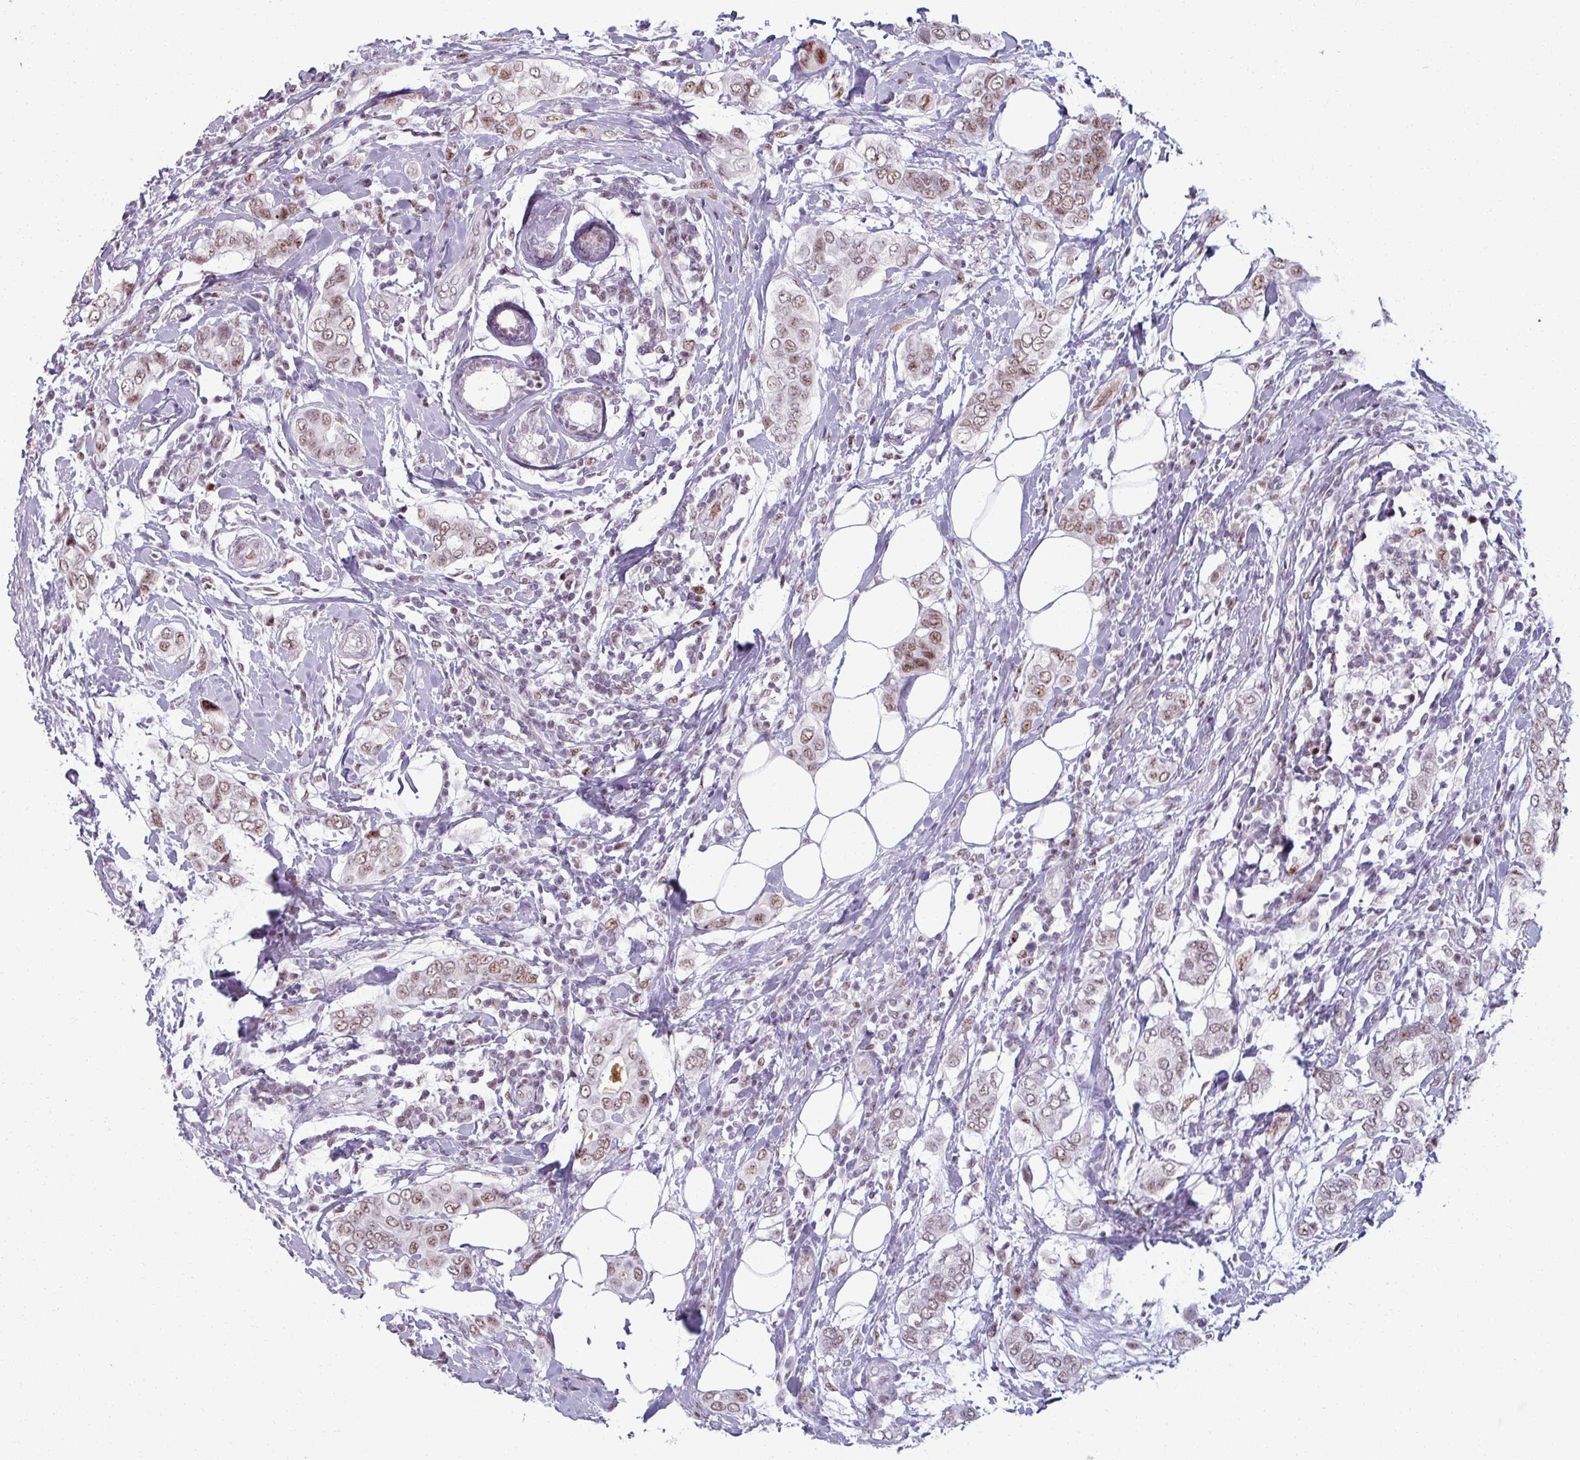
{"staining": {"intensity": "weak", "quantity": ">75%", "location": "nuclear"}, "tissue": "breast cancer", "cell_type": "Tumor cells", "image_type": "cancer", "snomed": [{"axis": "morphology", "description": "Lobular carcinoma"}, {"axis": "topography", "description": "Breast"}], "caption": "Brown immunohistochemical staining in breast cancer (lobular carcinoma) demonstrates weak nuclear staining in about >75% of tumor cells.", "gene": "NCOR1", "patient": {"sex": "female", "age": 51}}